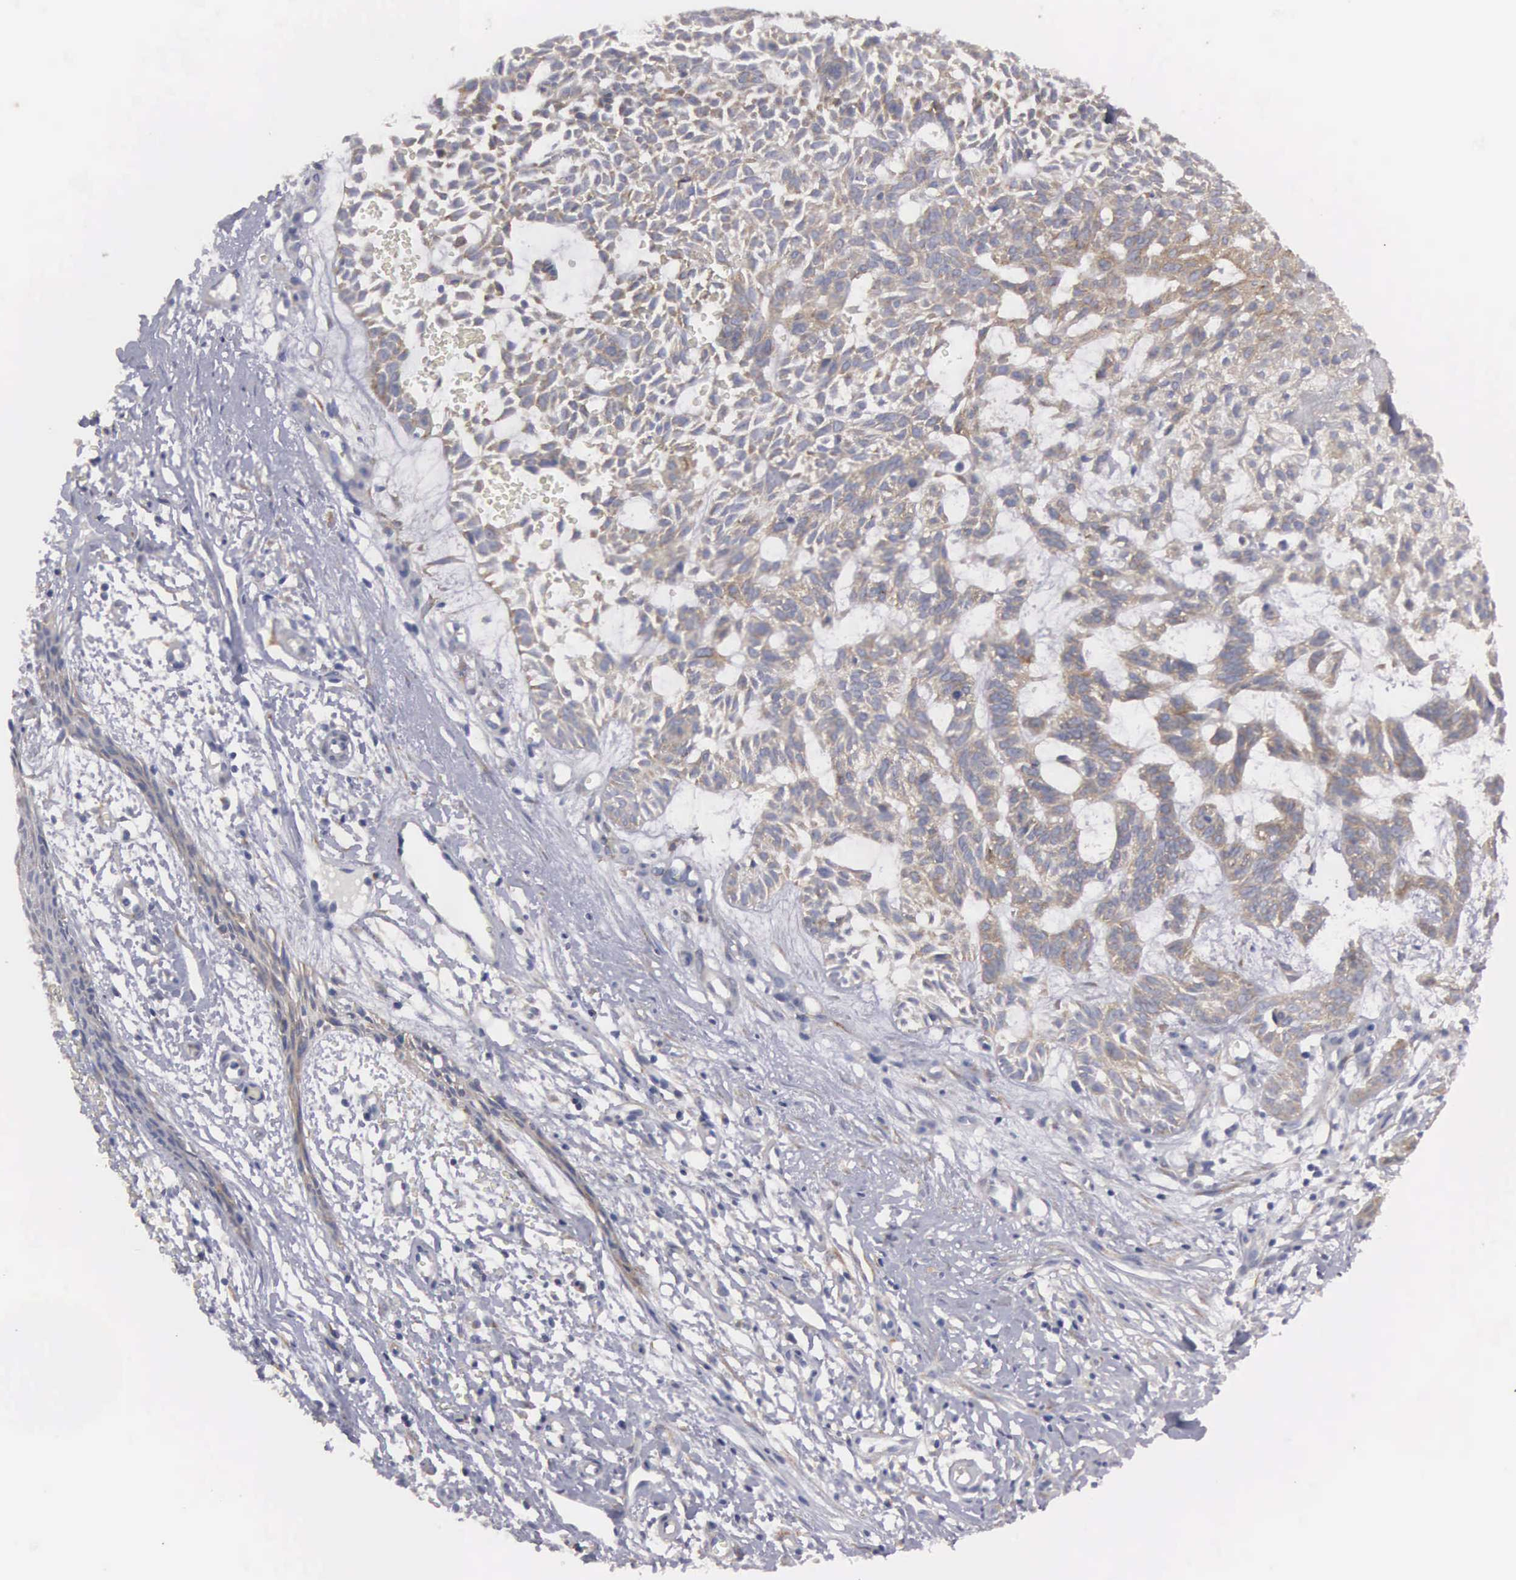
{"staining": {"intensity": "weak", "quantity": "25%-75%", "location": "cytoplasmic/membranous"}, "tissue": "skin cancer", "cell_type": "Tumor cells", "image_type": "cancer", "snomed": [{"axis": "morphology", "description": "Basal cell carcinoma"}, {"axis": "topography", "description": "Skin"}], "caption": "Protein staining by immunohistochemistry (IHC) exhibits weak cytoplasmic/membranous positivity in about 25%-75% of tumor cells in skin basal cell carcinoma. The protein of interest is shown in brown color, while the nuclei are stained blue.", "gene": "CEP170B", "patient": {"sex": "male", "age": 75}}